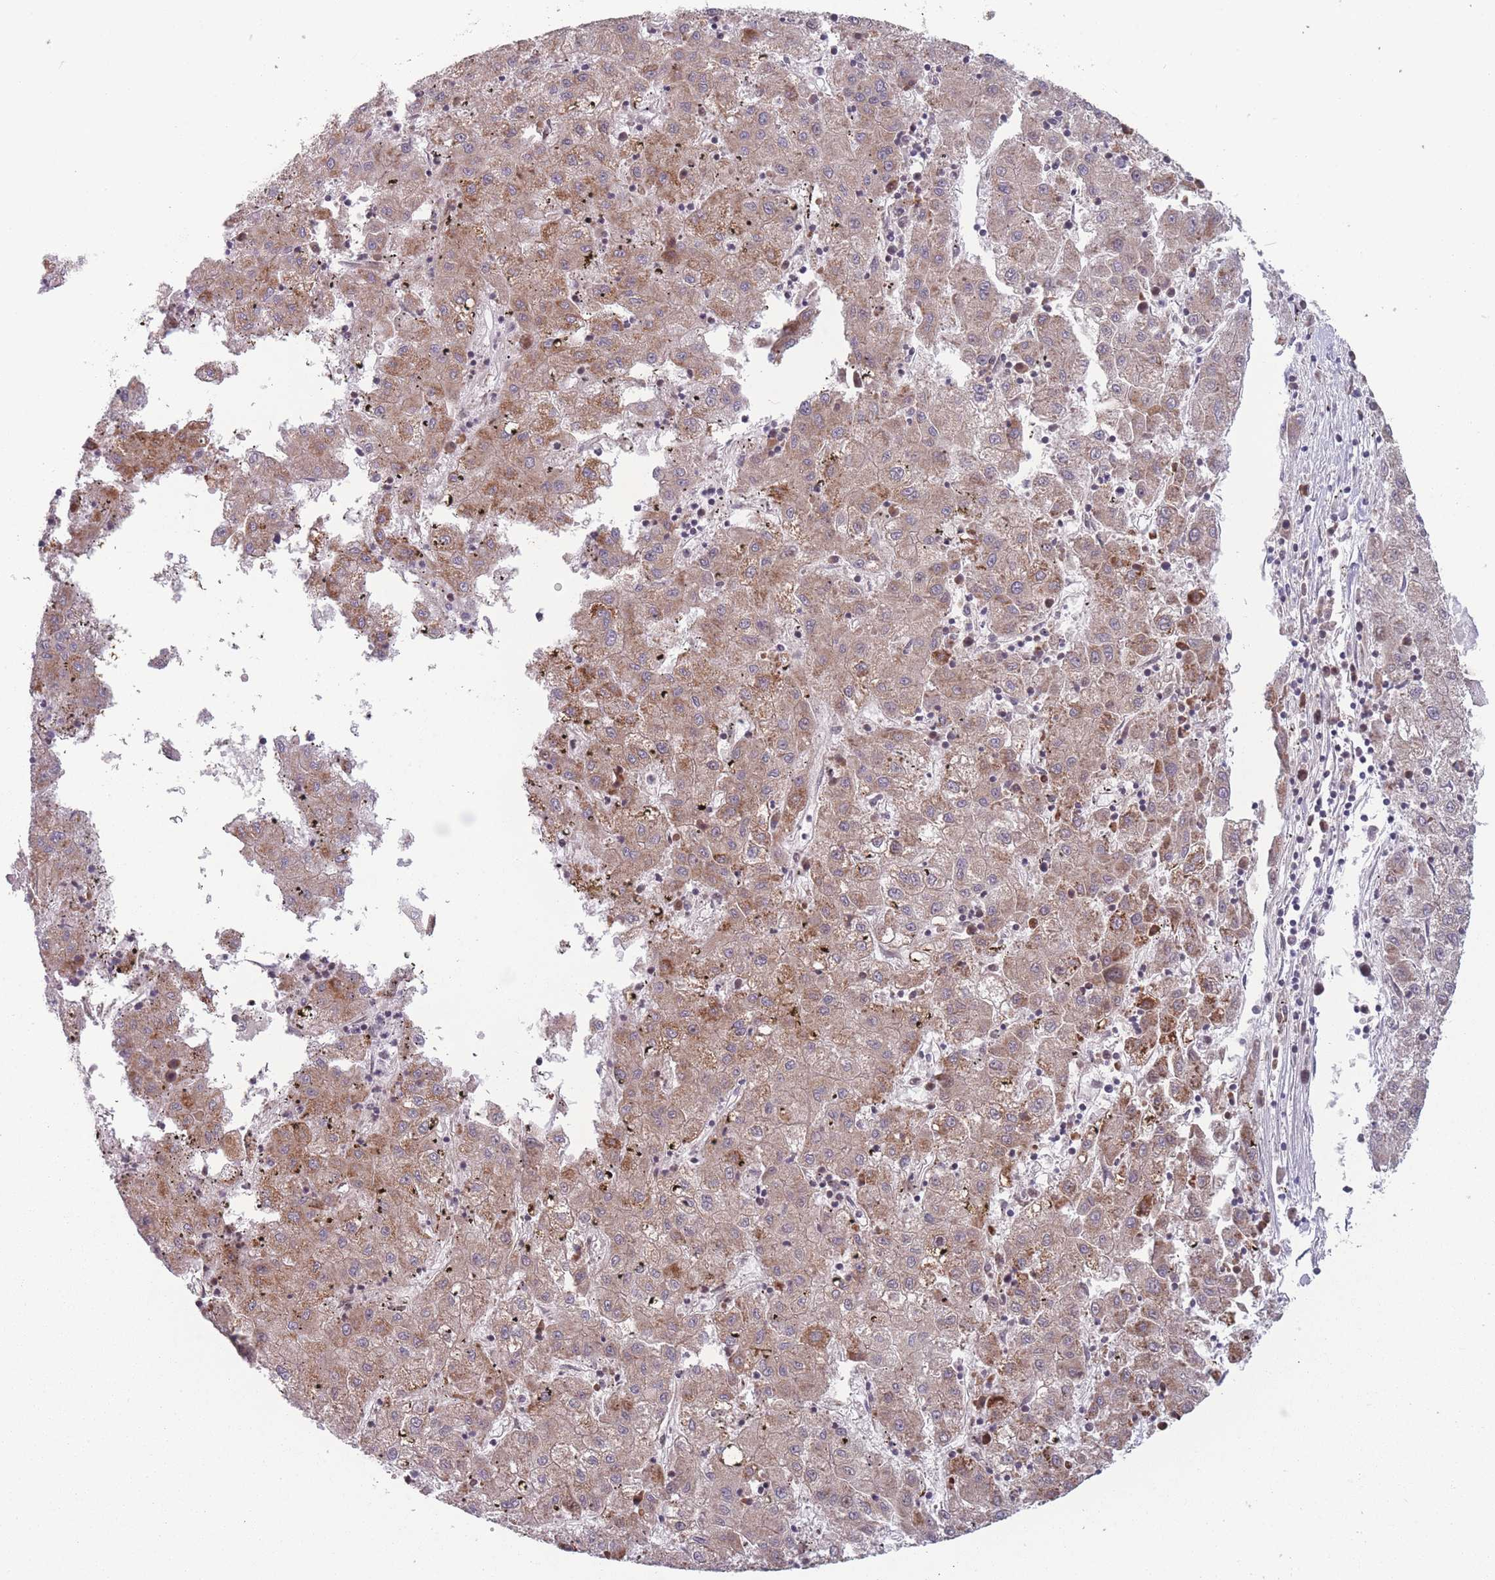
{"staining": {"intensity": "moderate", "quantity": "25%-75%", "location": "cytoplasmic/membranous"}, "tissue": "liver cancer", "cell_type": "Tumor cells", "image_type": "cancer", "snomed": [{"axis": "morphology", "description": "Carcinoma, Hepatocellular, NOS"}, {"axis": "topography", "description": "Liver"}], "caption": "There is medium levels of moderate cytoplasmic/membranous positivity in tumor cells of liver cancer, as demonstrated by immunohistochemical staining (brown color).", "gene": "RPS18", "patient": {"sex": "male", "age": 72}}